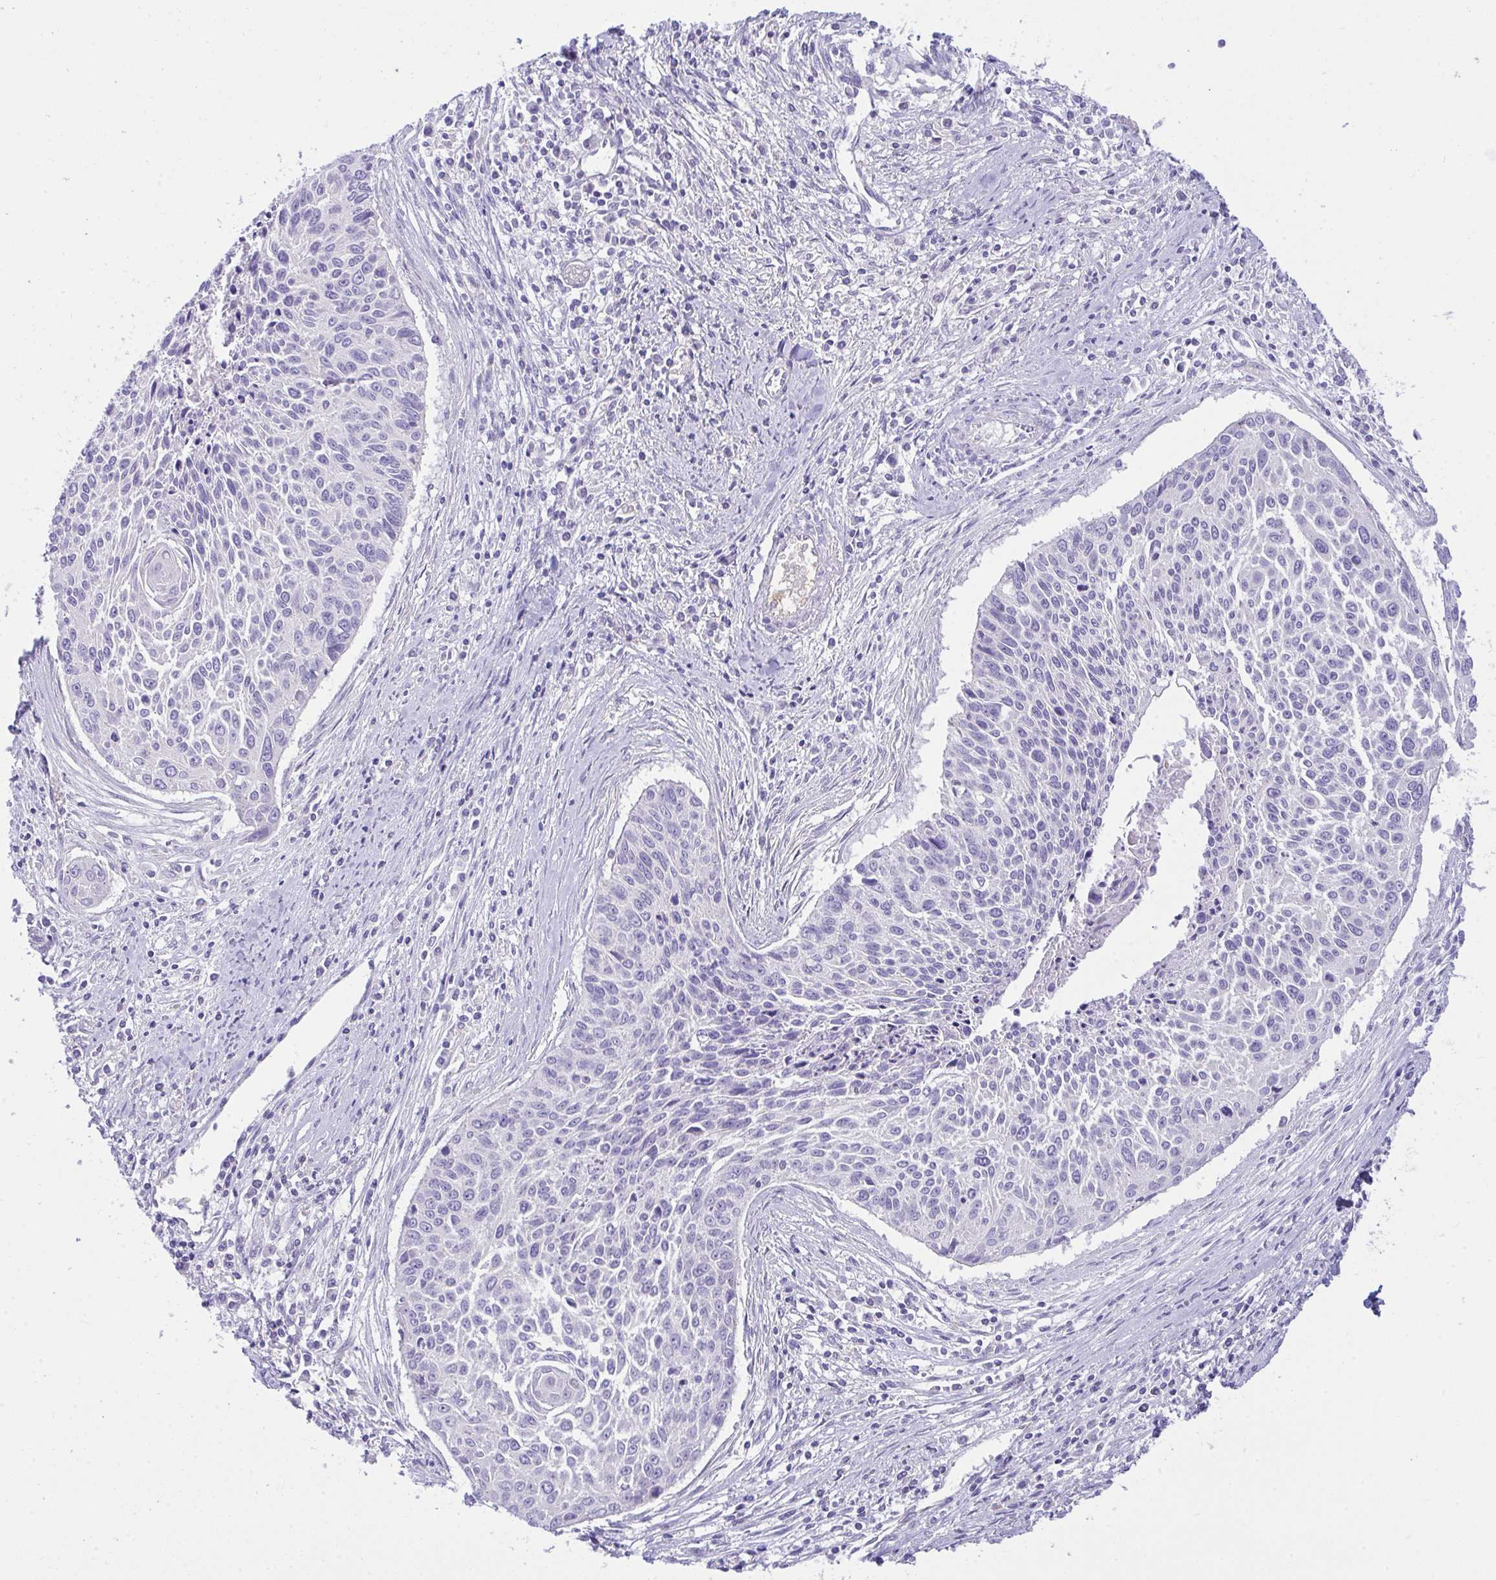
{"staining": {"intensity": "negative", "quantity": "none", "location": "none"}, "tissue": "cervical cancer", "cell_type": "Tumor cells", "image_type": "cancer", "snomed": [{"axis": "morphology", "description": "Squamous cell carcinoma, NOS"}, {"axis": "topography", "description": "Cervix"}], "caption": "Human cervical cancer (squamous cell carcinoma) stained for a protein using immunohistochemistry (IHC) displays no positivity in tumor cells.", "gene": "PLA2G12B", "patient": {"sex": "female", "age": 55}}